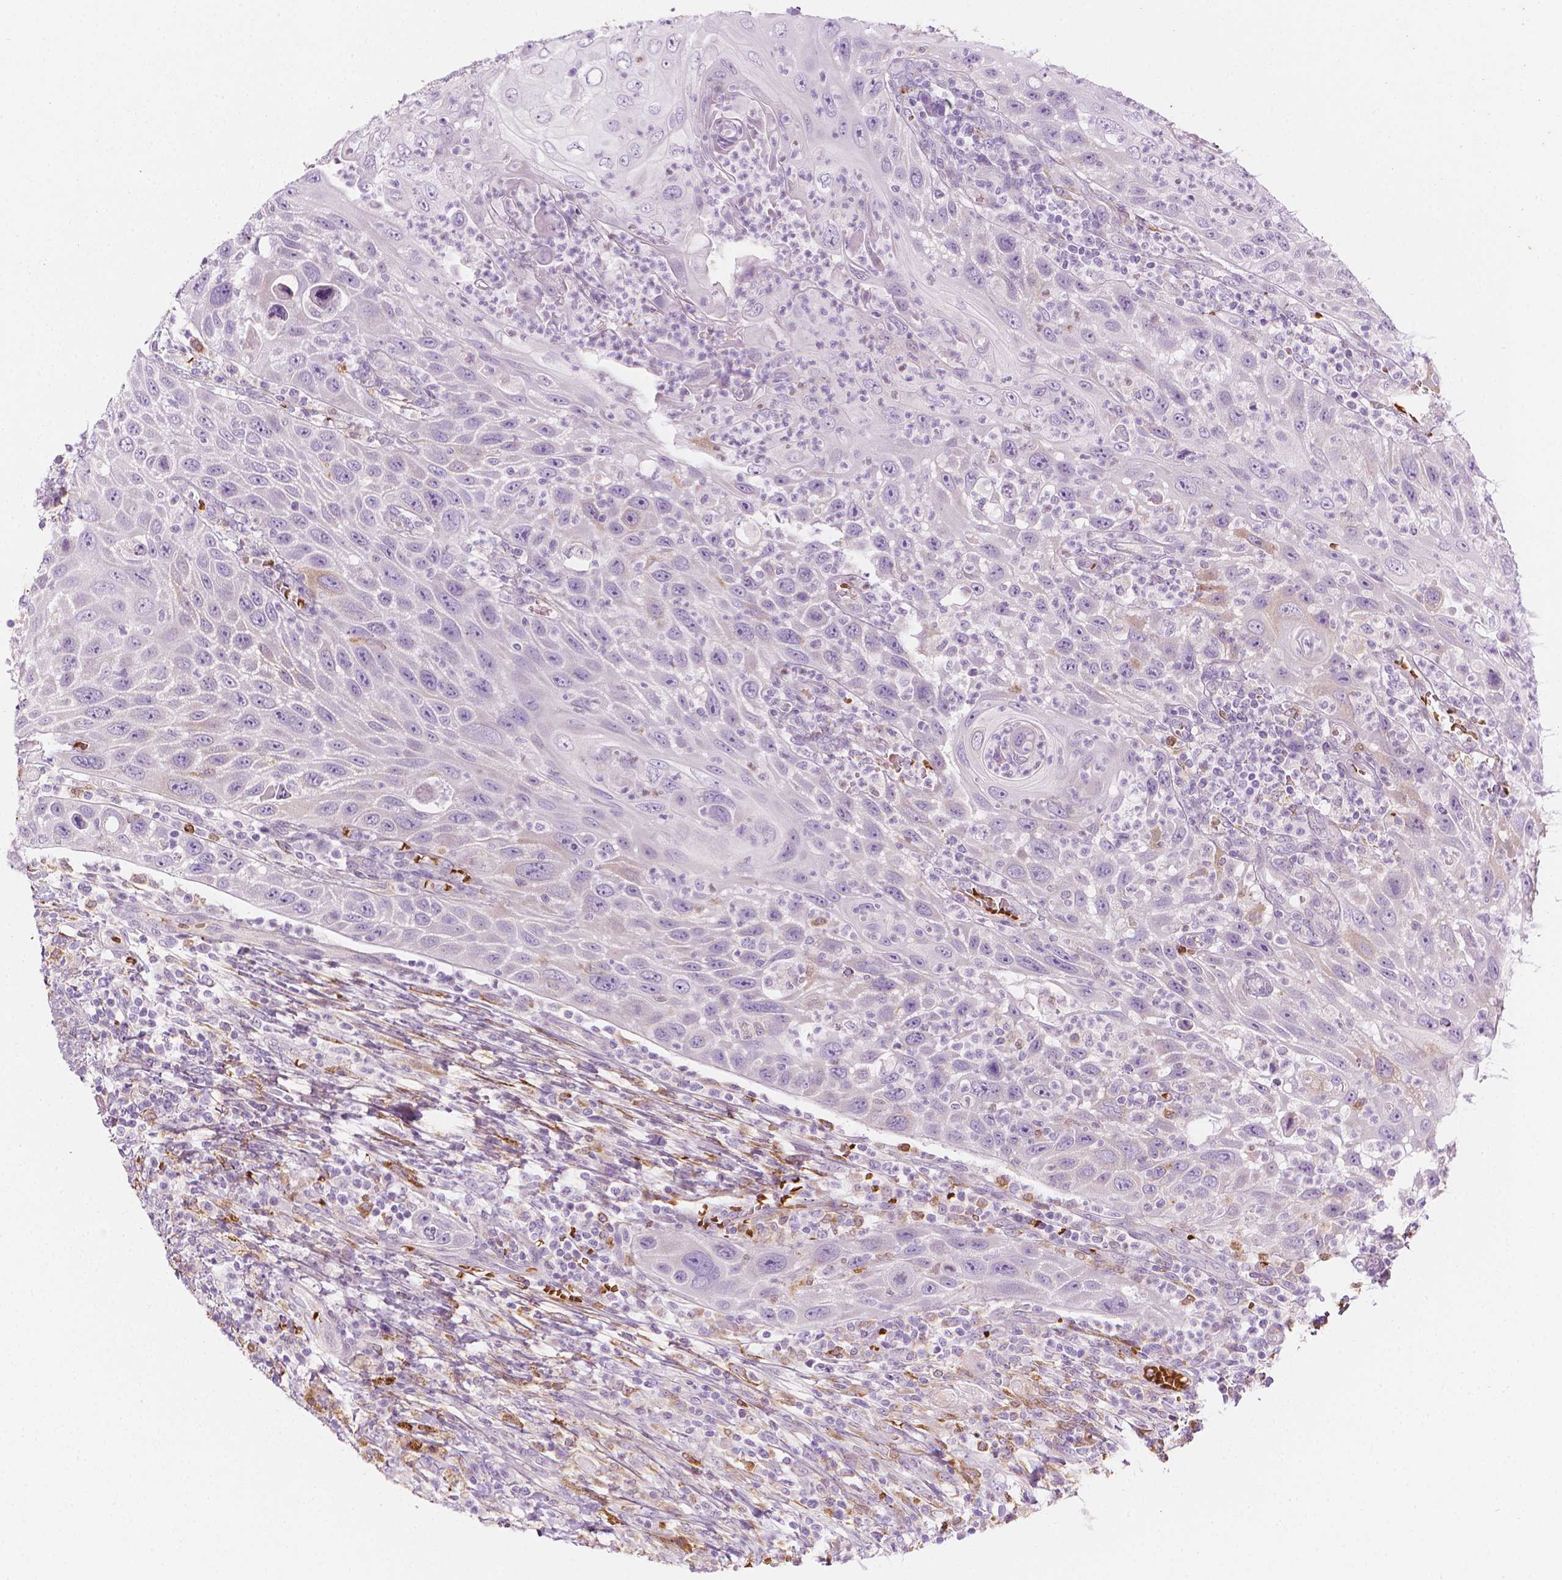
{"staining": {"intensity": "negative", "quantity": "none", "location": "none"}, "tissue": "head and neck cancer", "cell_type": "Tumor cells", "image_type": "cancer", "snomed": [{"axis": "morphology", "description": "Squamous cell carcinoma, NOS"}, {"axis": "topography", "description": "Head-Neck"}], "caption": "Protein analysis of head and neck cancer reveals no significant expression in tumor cells. Brightfield microscopy of immunohistochemistry (IHC) stained with DAB (3,3'-diaminobenzidine) (brown) and hematoxylin (blue), captured at high magnification.", "gene": "CES1", "patient": {"sex": "male", "age": 69}}